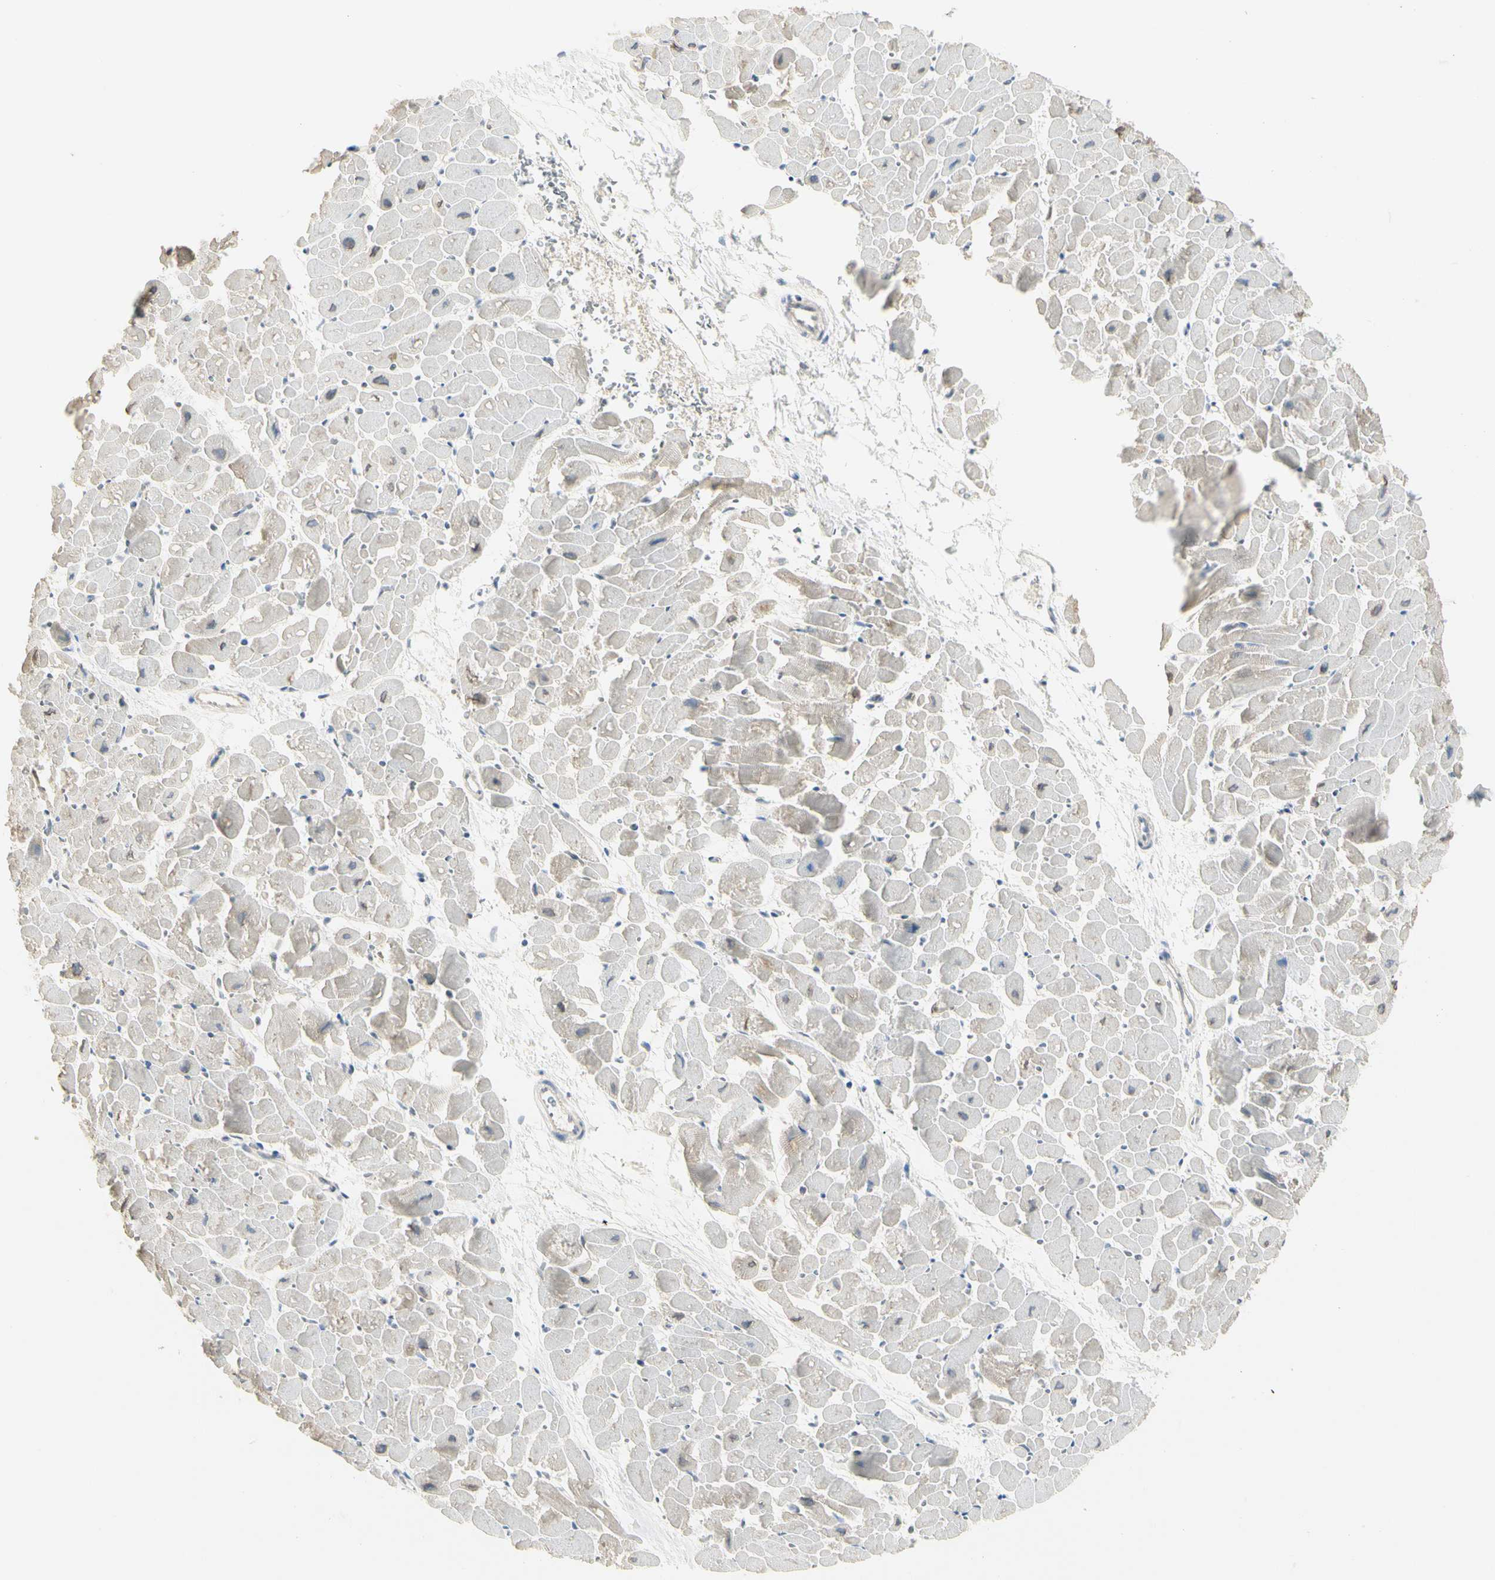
{"staining": {"intensity": "weak", "quantity": "25%-75%", "location": "cytoplasmic/membranous"}, "tissue": "heart muscle", "cell_type": "Cardiomyocytes", "image_type": "normal", "snomed": [{"axis": "morphology", "description": "Normal tissue, NOS"}, {"axis": "topography", "description": "Heart"}], "caption": "The immunohistochemical stain highlights weak cytoplasmic/membranous expression in cardiomyocytes of benign heart muscle. (brown staining indicates protein expression, while blue staining denotes nuclei).", "gene": "NFKB2", "patient": {"sex": "male", "age": 45}}